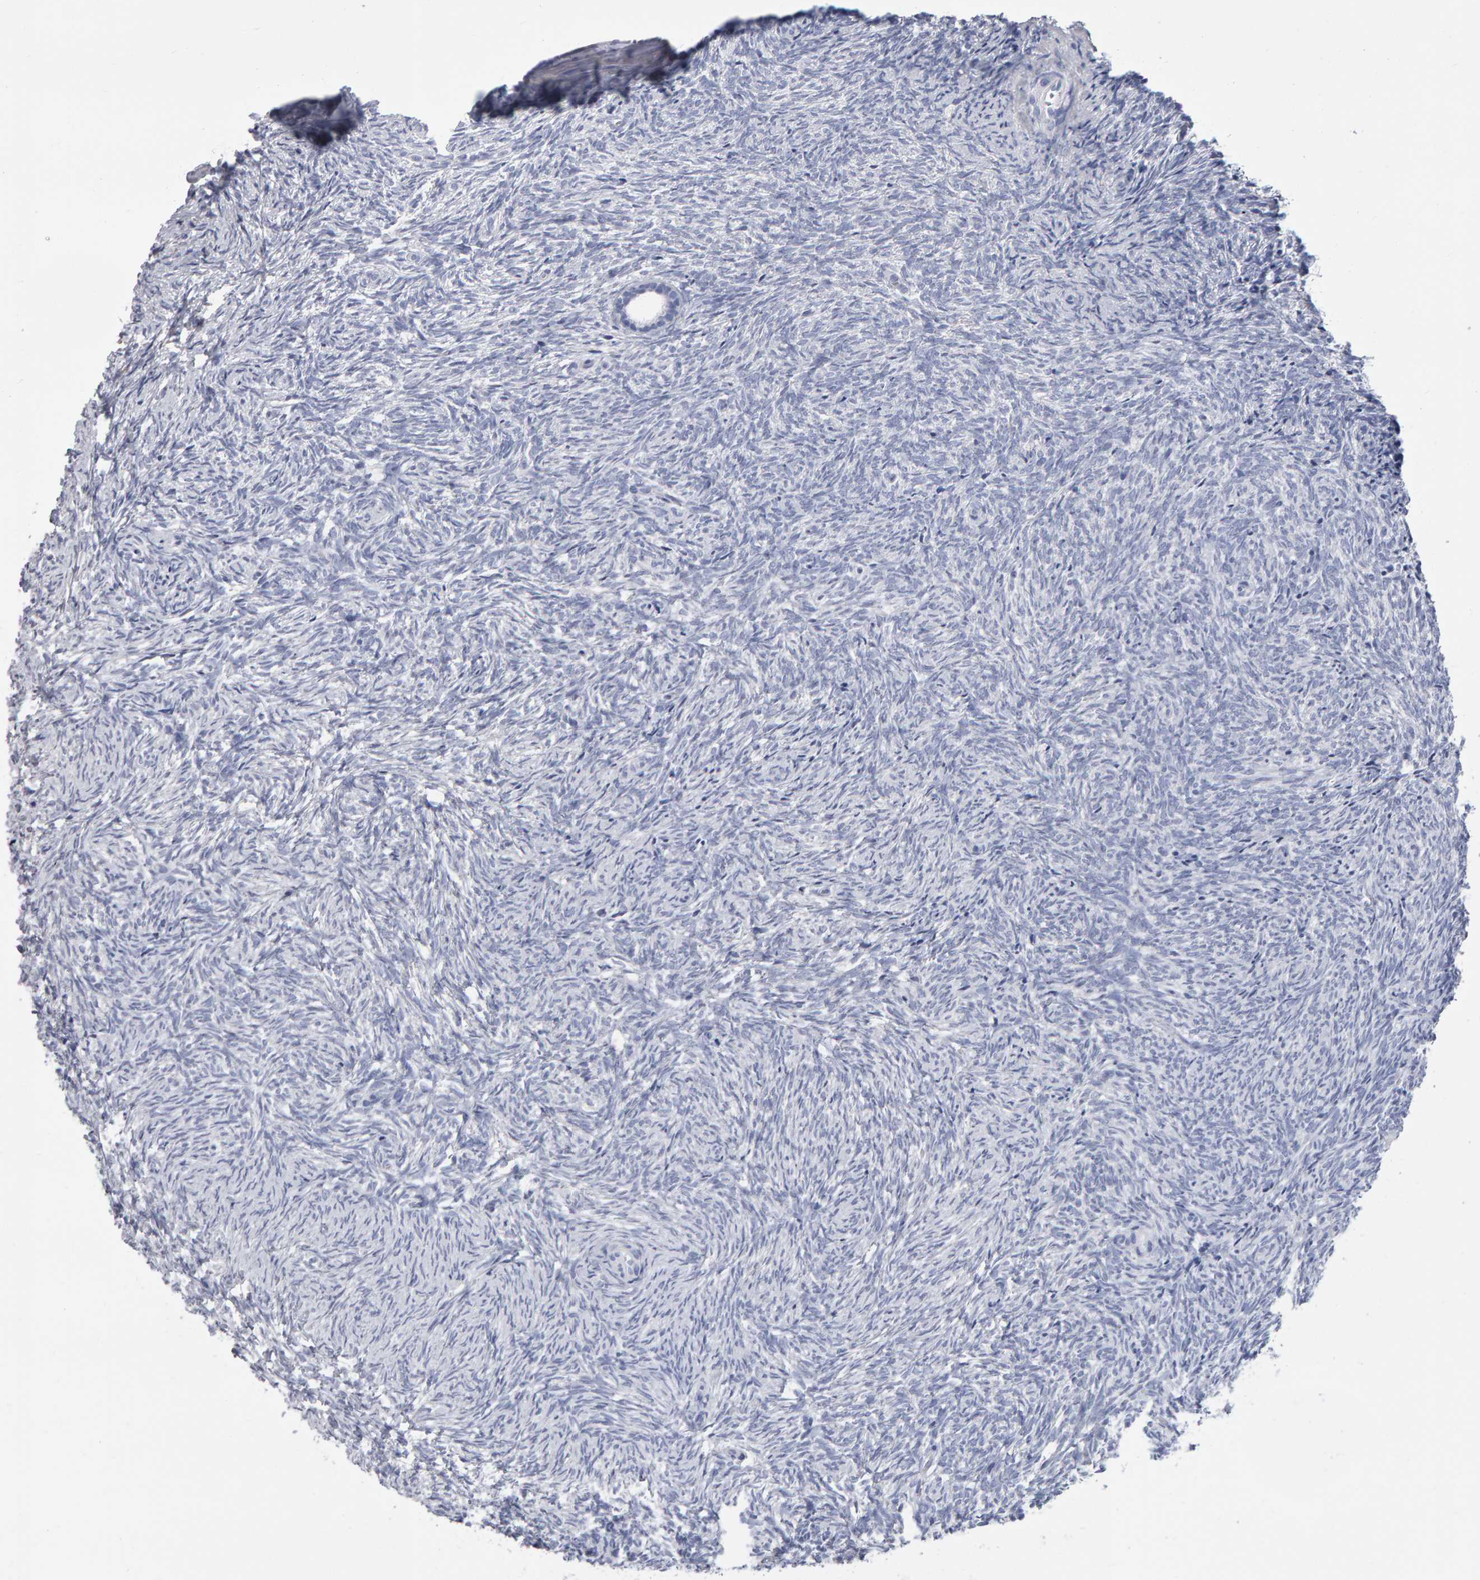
{"staining": {"intensity": "negative", "quantity": "none", "location": "none"}, "tissue": "ovary", "cell_type": "Follicle cells", "image_type": "normal", "snomed": [{"axis": "morphology", "description": "Normal tissue, NOS"}, {"axis": "topography", "description": "Ovary"}], "caption": "Benign ovary was stained to show a protein in brown. There is no significant staining in follicle cells. (DAB immunohistochemistry with hematoxylin counter stain).", "gene": "NCDN", "patient": {"sex": "female", "age": 41}}